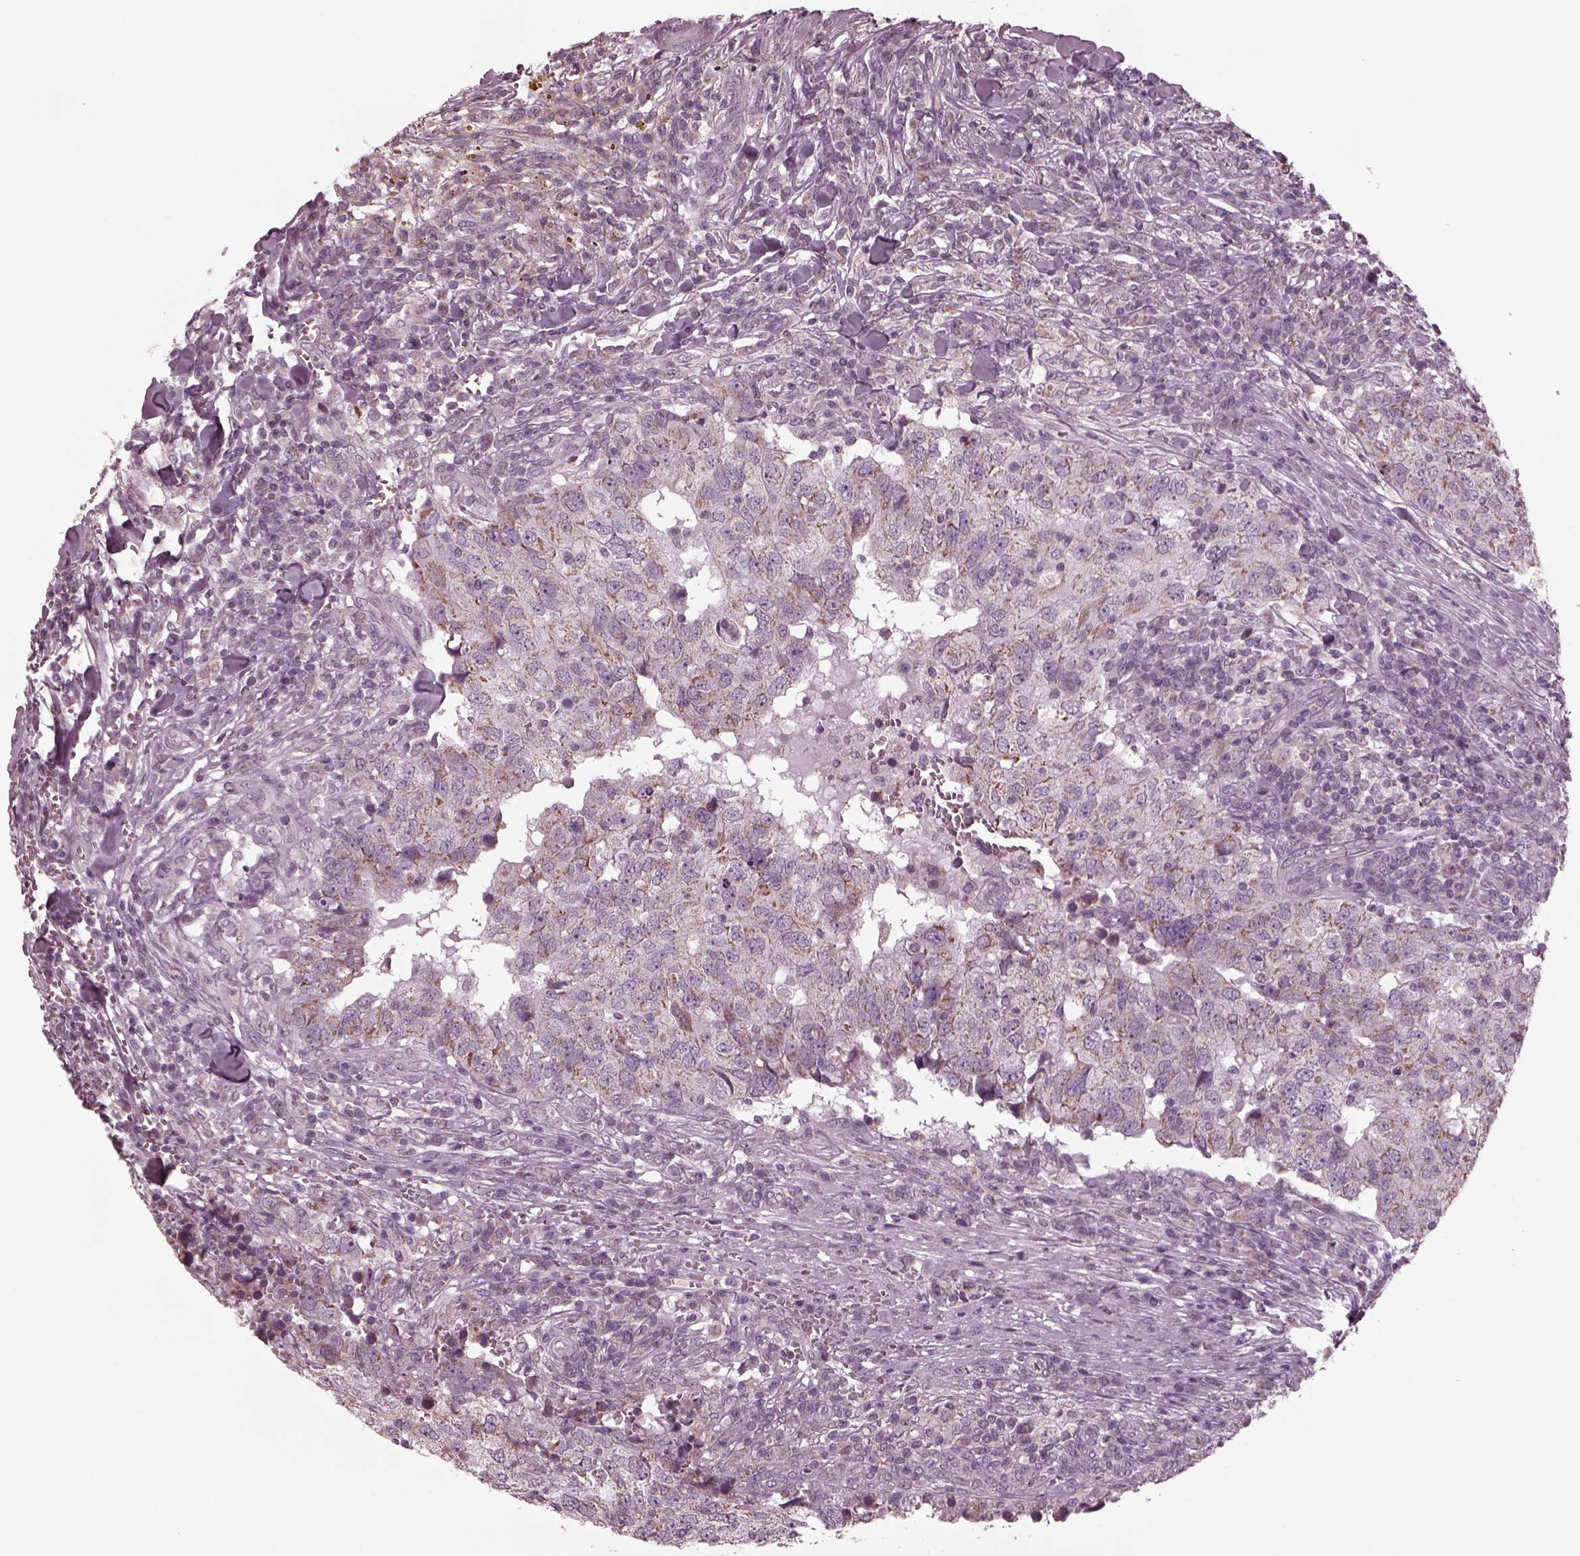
{"staining": {"intensity": "weak", "quantity": "<25%", "location": "cytoplasmic/membranous"}, "tissue": "breast cancer", "cell_type": "Tumor cells", "image_type": "cancer", "snomed": [{"axis": "morphology", "description": "Duct carcinoma"}, {"axis": "topography", "description": "Breast"}], "caption": "Immunohistochemistry image of neoplastic tissue: human breast cancer stained with DAB (3,3'-diaminobenzidine) shows no significant protein staining in tumor cells.", "gene": "CELSR3", "patient": {"sex": "female", "age": 30}}